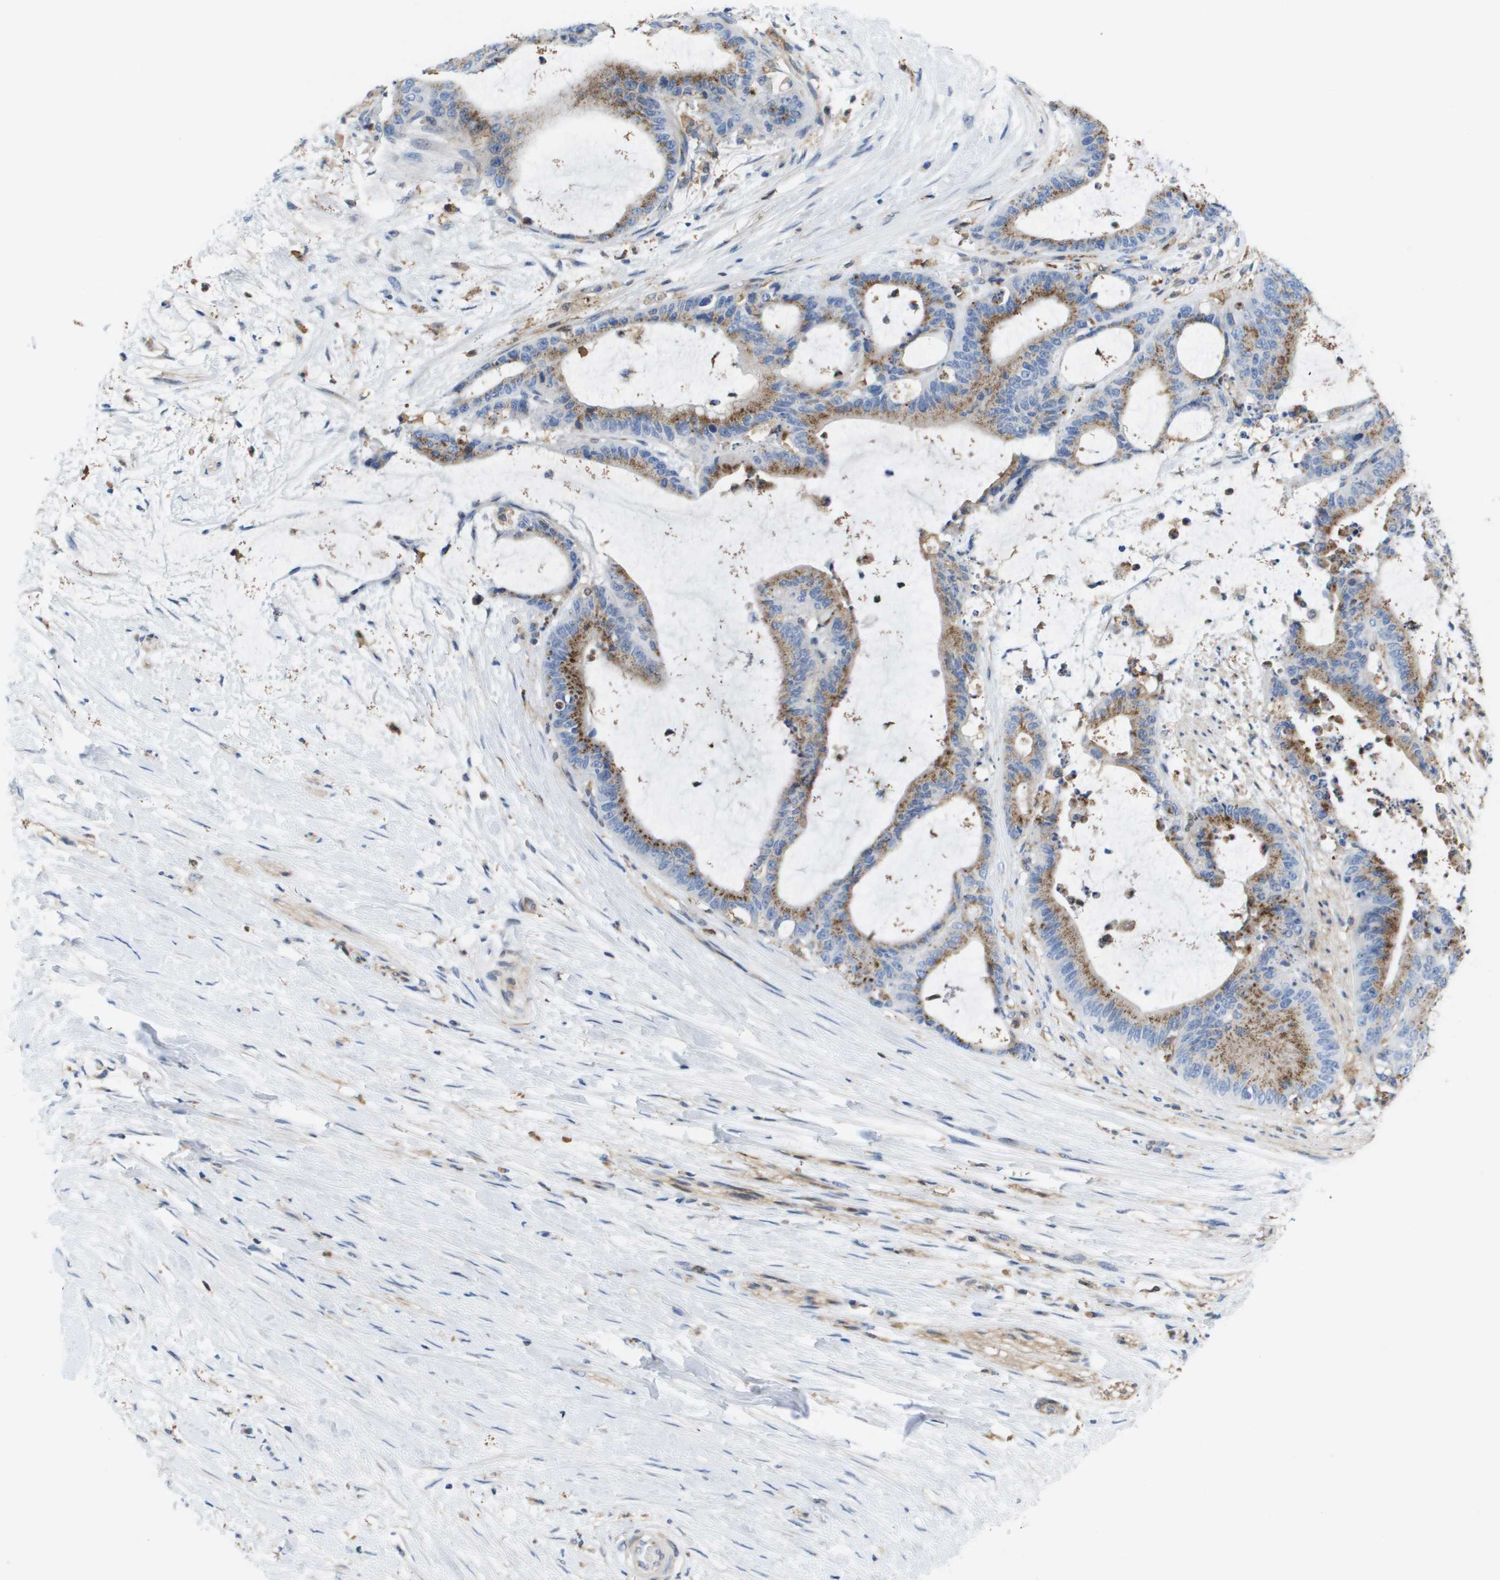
{"staining": {"intensity": "moderate", "quantity": ">75%", "location": "cytoplasmic/membranous"}, "tissue": "liver cancer", "cell_type": "Tumor cells", "image_type": "cancer", "snomed": [{"axis": "morphology", "description": "Cholangiocarcinoma"}, {"axis": "topography", "description": "Liver"}], "caption": "About >75% of tumor cells in liver cancer demonstrate moderate cytoplasmic/membranous protein staining as visualized by brown immunohistochemical staining.", "gene": "SLC37A2", "patient": {"sex": "female", "age": 73}}